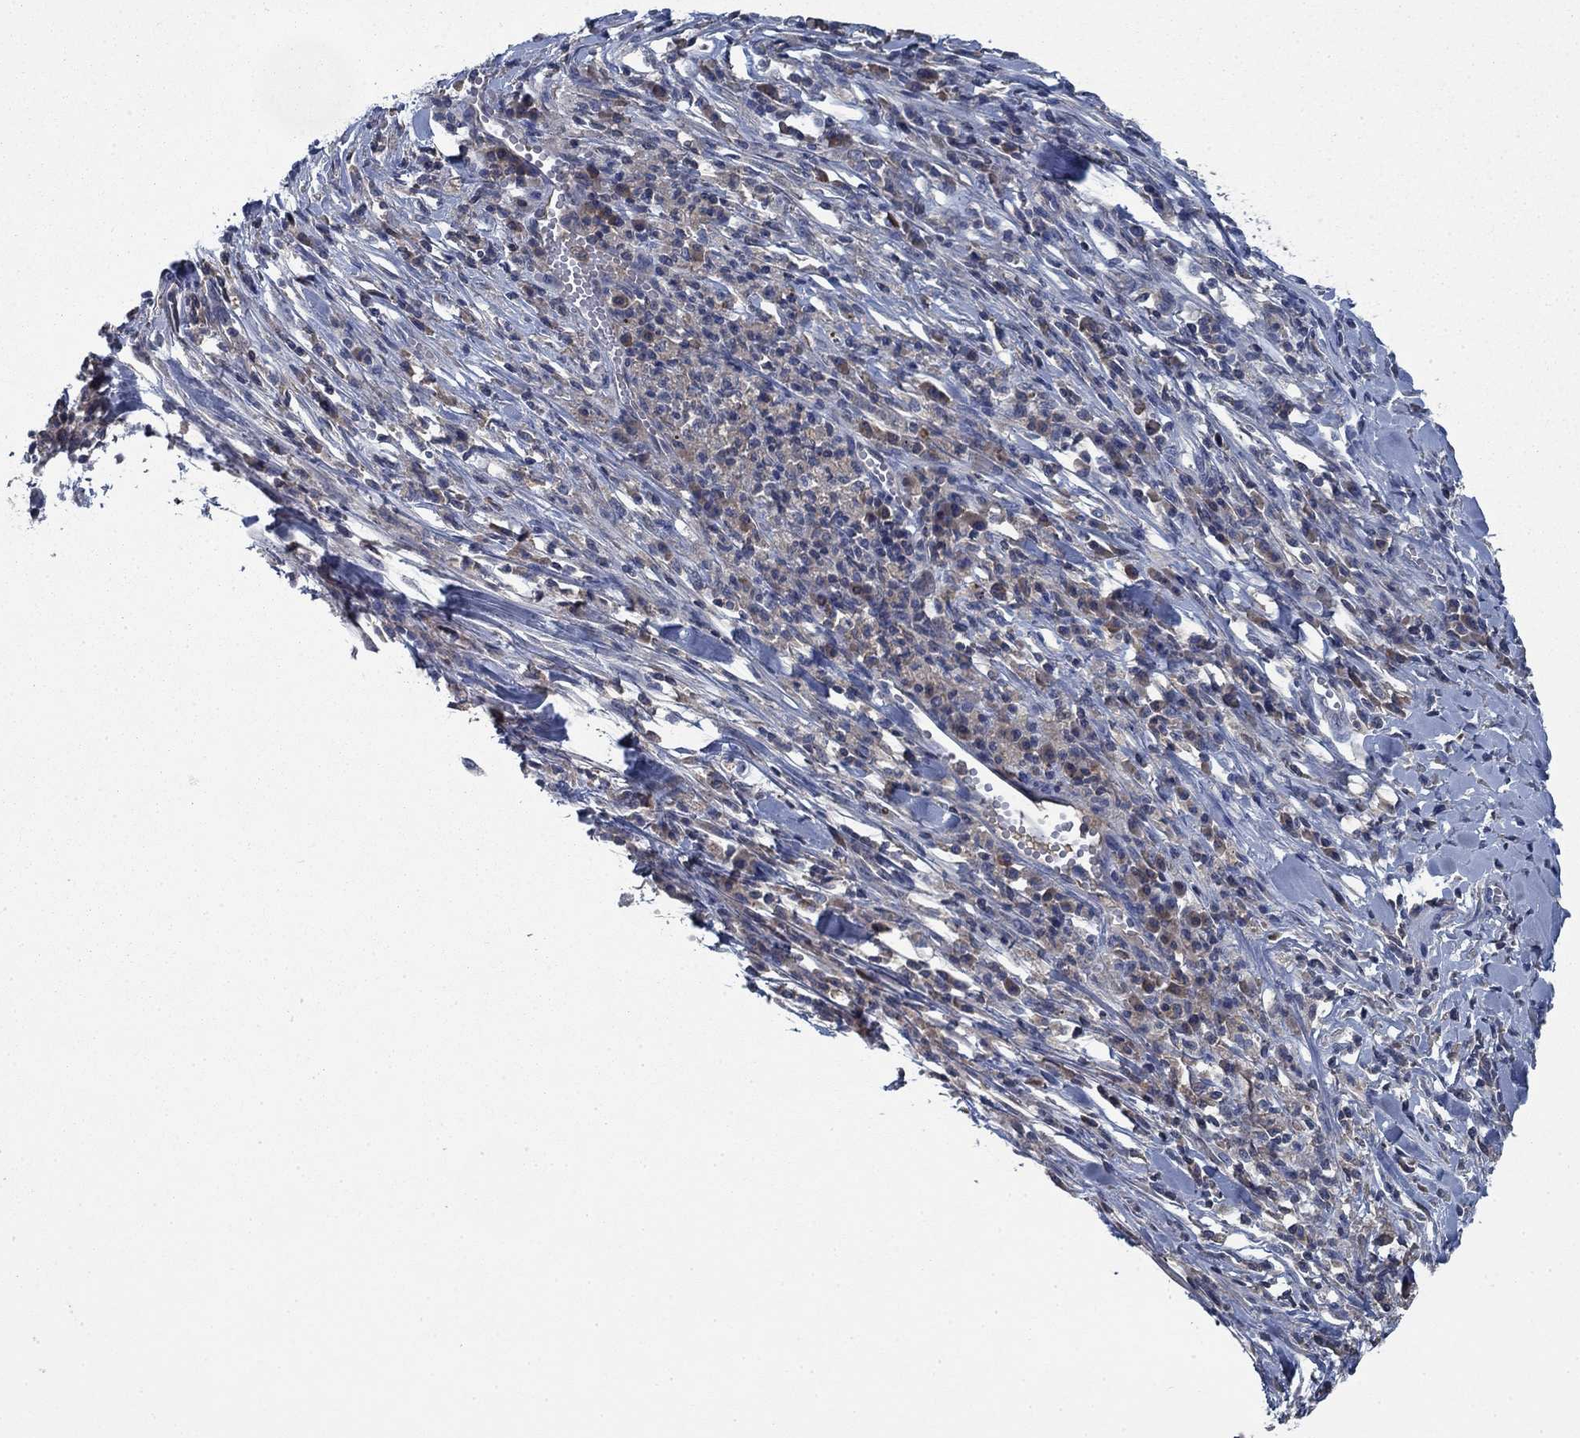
{"staining": {"intensity": "negative", "quantity": "none", "location": "none"}, "tissue": "melanoma", "cell_type": "Tumor cells", "image_type": "cancer", "snomed": [{"axis": "morphology", "description": "Malignant melanoma, Metastatic site"}, {"axis": "topography", "description": "Lymph node"}], "caption": "High power microscopy histopathology image of an immunohistochemistry (IHC) image of melanoma, revealing no significant expression in tumor cells.", "gene": "PNMA8A", "patient": {"sex": "male", "age": 50}}